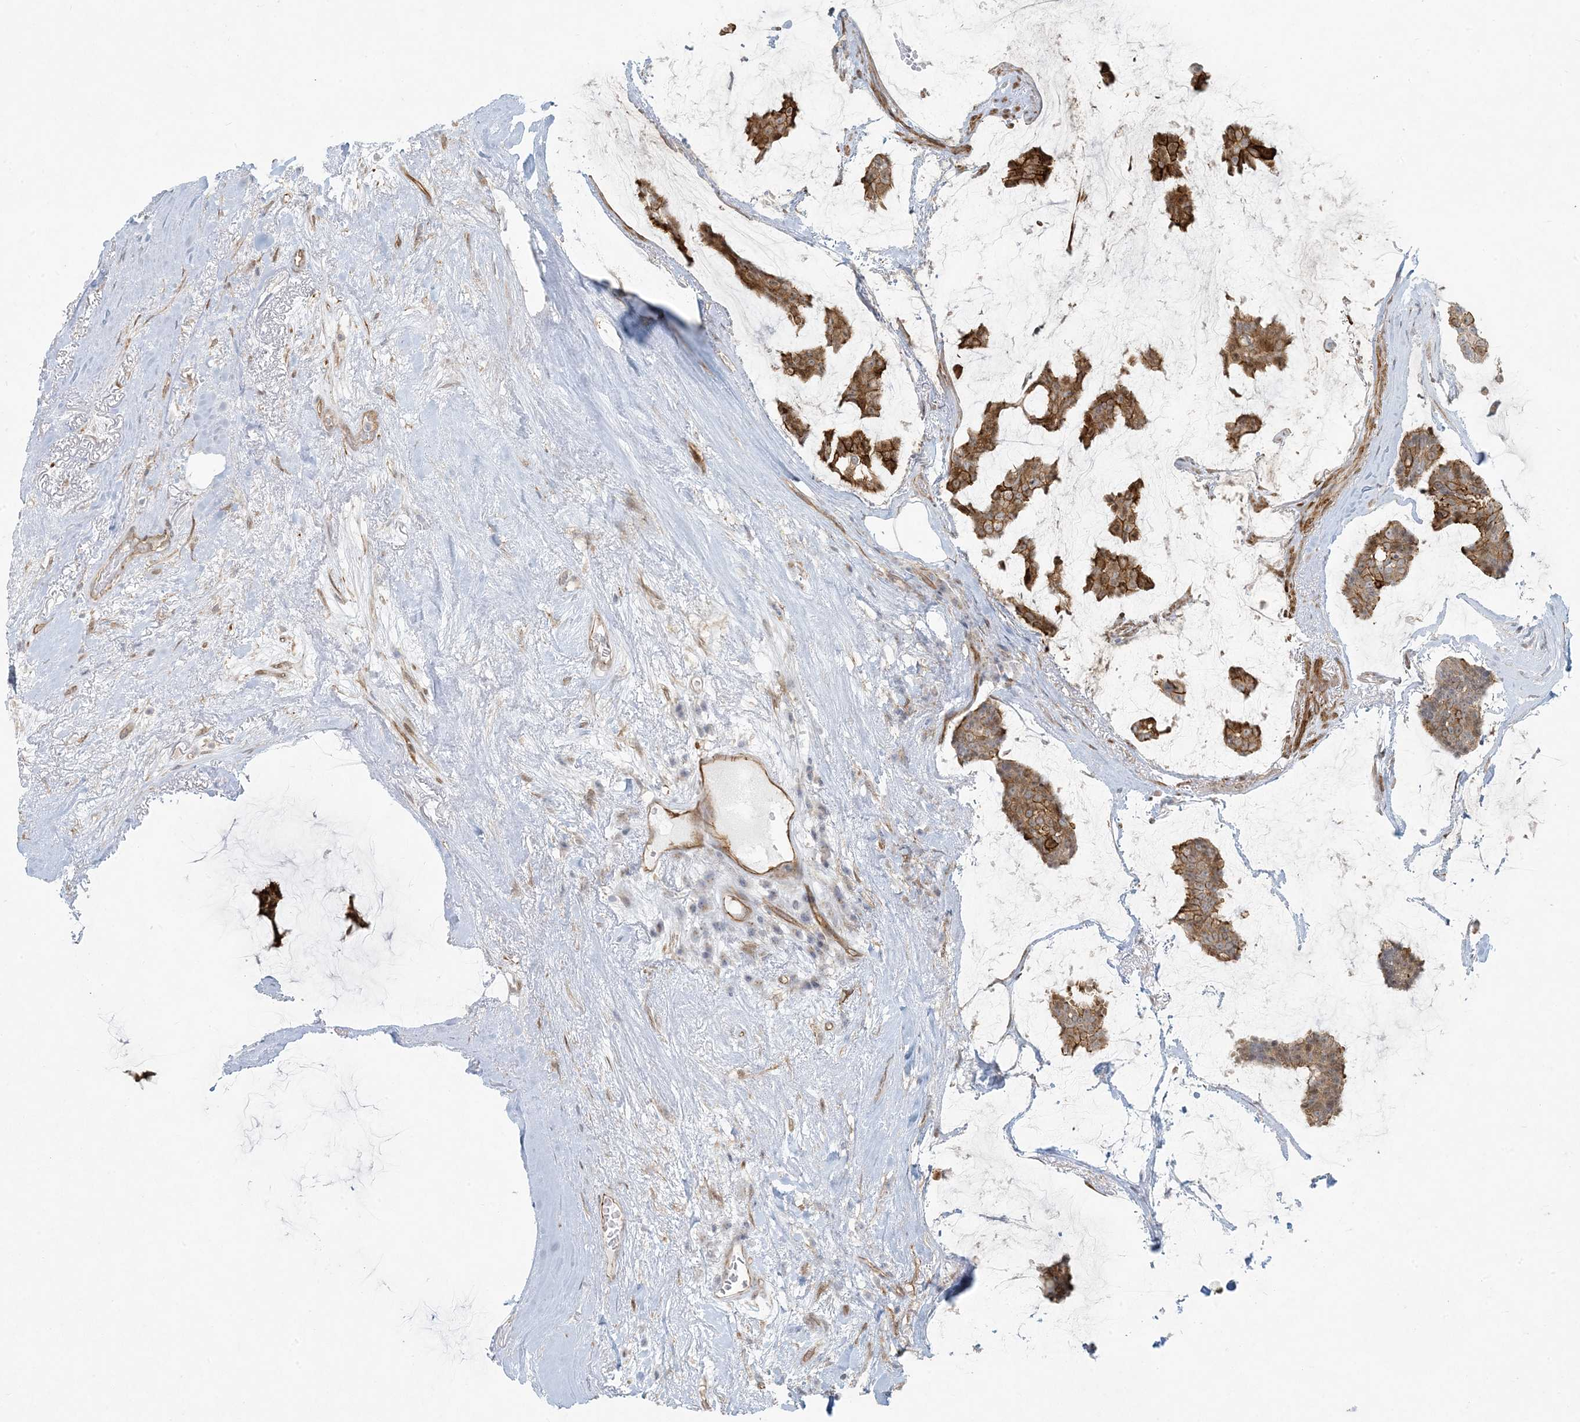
{"staining": {"intensity": "moderate", "quantity": ">75%", "location": "cytoplasmic/membranous"}, "tissue": "breast cancer", "cell_type": "Tumor cells", "image_type": "cancer", "snomed": [{"axis": "morphology", "description": "Duct carcinoma"}, {"axis": "topography", "description": "Breast"}], "caption": "About >75% of tumor cells in breast cancer (infiltrating ductal carcinoma) exhibit moderate cytoplasmic/membranous protein staining as visualized by brown immunohistochemical staining.", "gene": "BCORL1", "patient": {"sex": "female", "age": 93}}